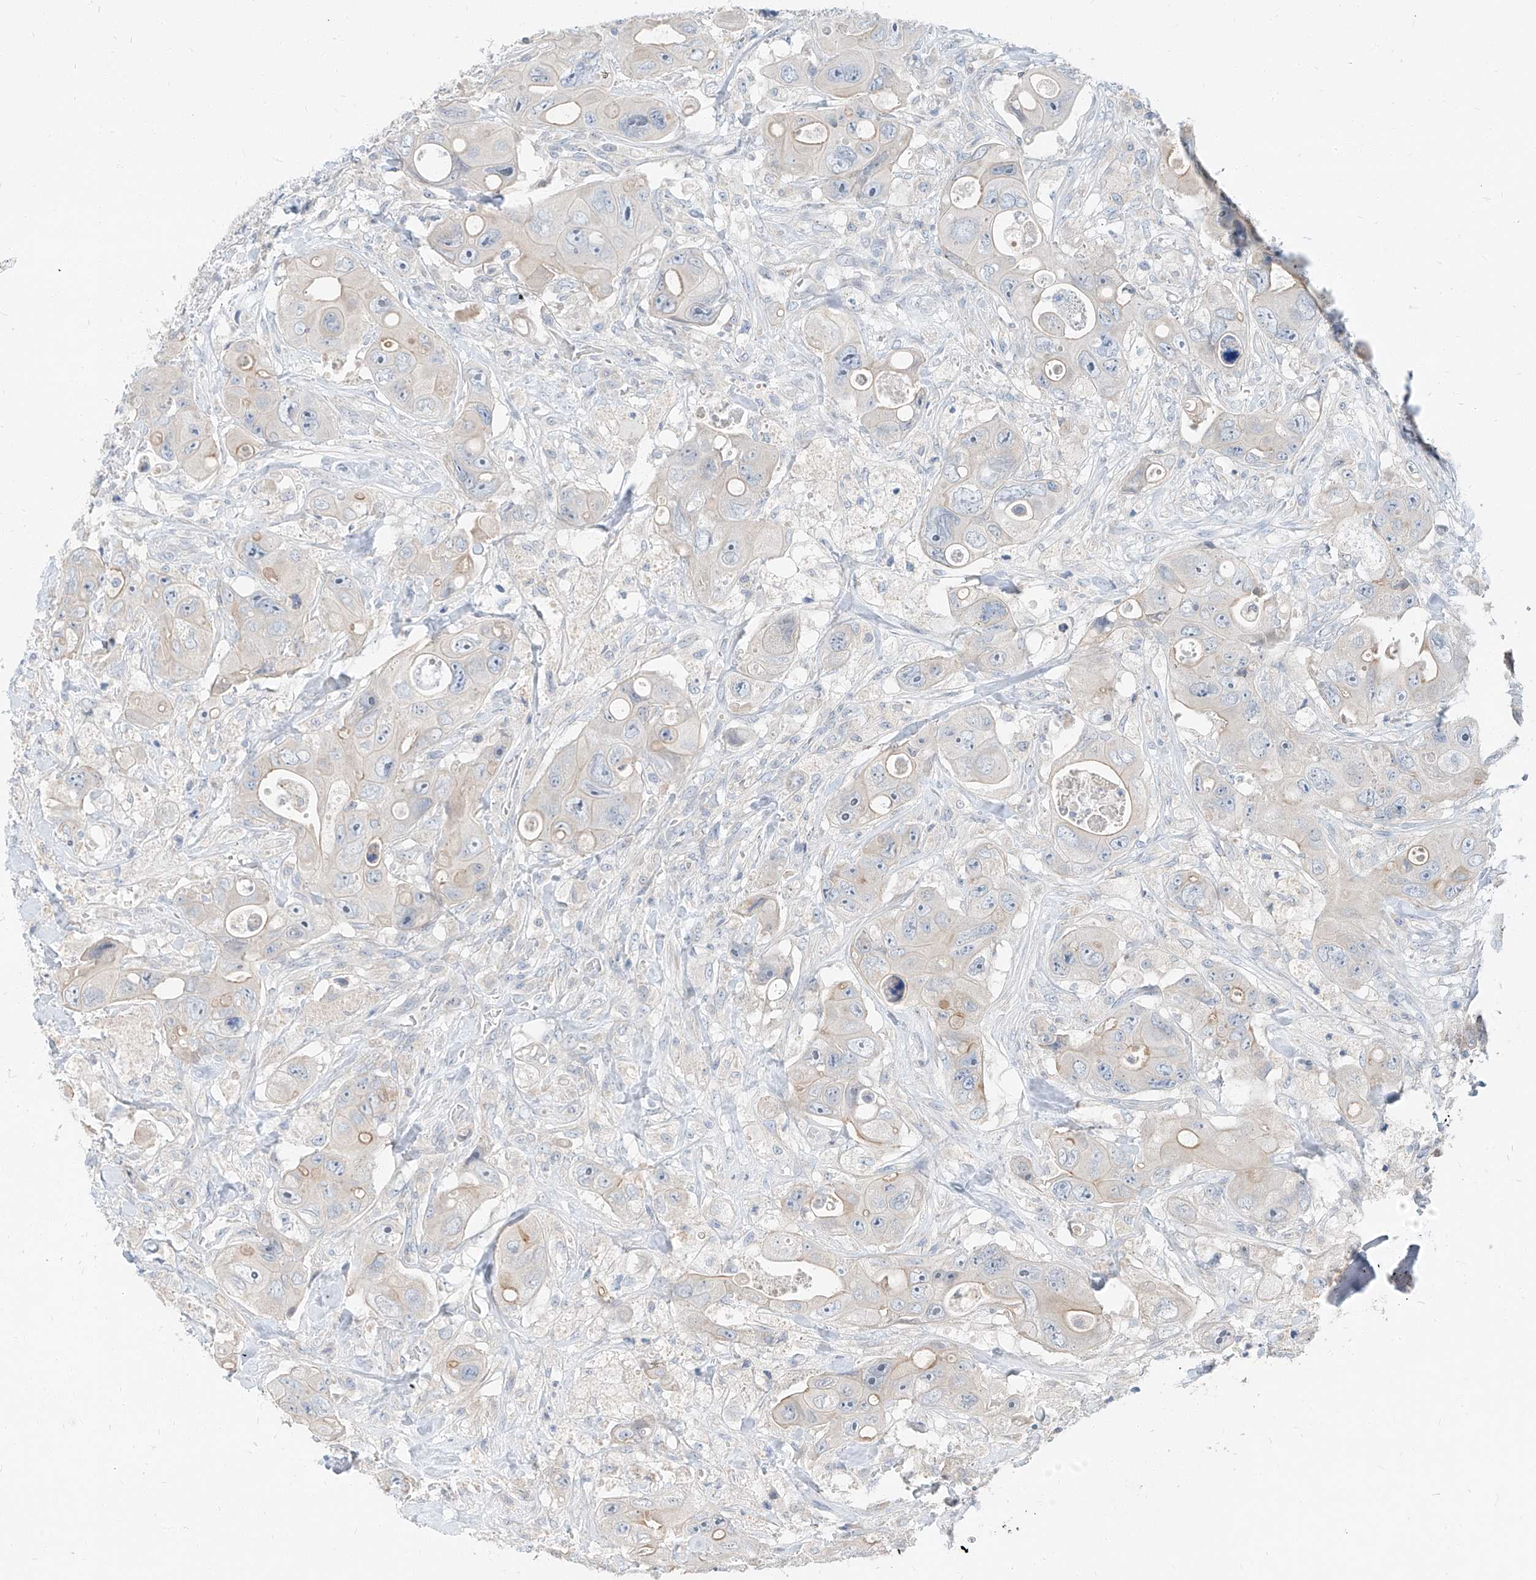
{"staining": {"intensity": "weak", "quantity": "<25%", "location": "cytoplasmic/membranous"}, "tissue": "colorectal cancer", "cell_type": "Tumor cells", "image_type": "cancer", "snomed": [{"axis": "morphology", "description": "Adenocarcinoma, NOS"}, {"axis": "topography", "description": "Colon"}], "caption": "Immunohistochemical staining of adenocarcinoma (colorectal) shows no significant staining in tumor cells. The staining was performed using DAB to visualize the protein expression in brown, while the nuclei were stained in blue with hematoxylin (Magnification: 20x).", "gene": "STX19", "patient": {"sex": "female", "age": 46}}